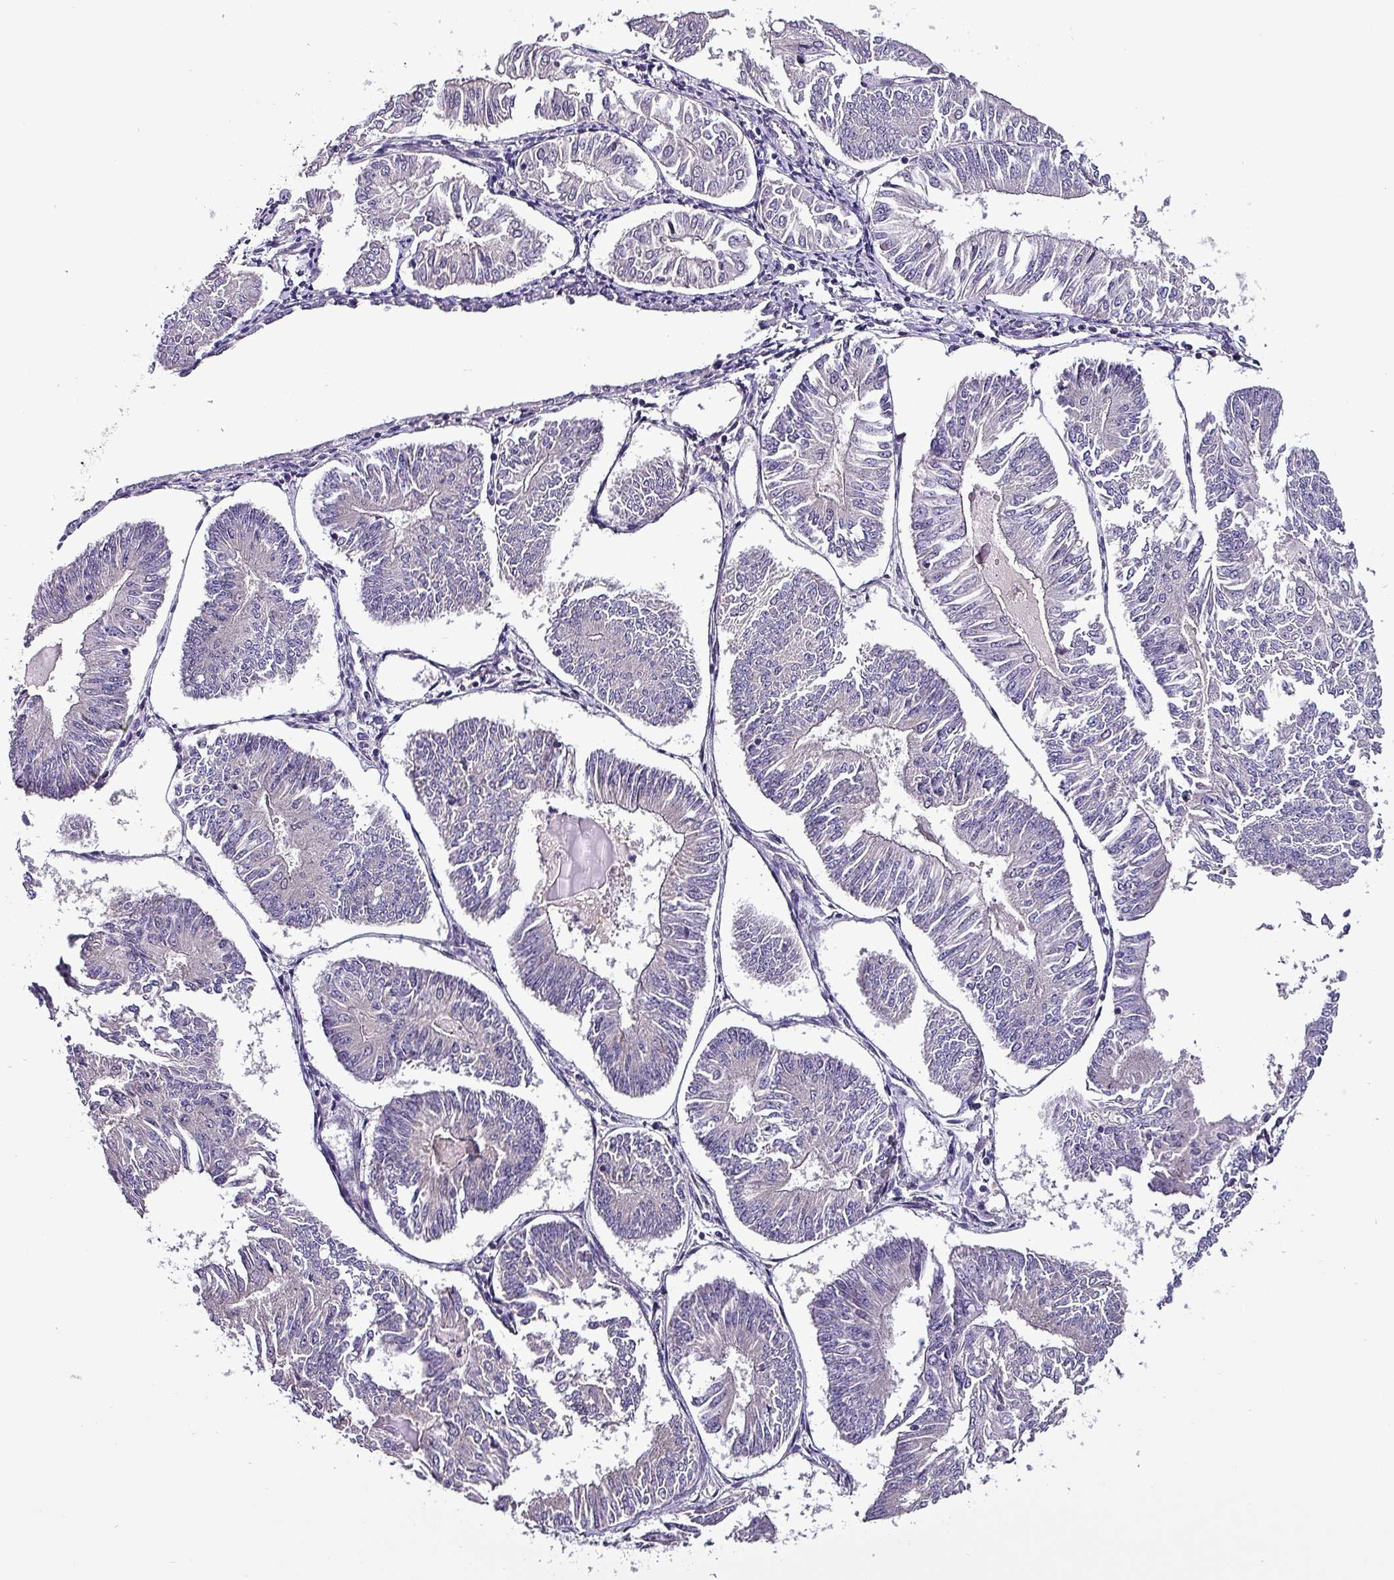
{"staining": {"intensity": "negative", "quantity": "none", "location": "none"}, "tissue": "endometrial cancer", "cell_type": "Tumor cells", "image_type": "cancer", "snomed": [{"axis": "morphology", "description": "Adenocarcinoma, NOS"}, {"axis": "topography", "description": "Endometrium"}], "caption": "Immunohistochemistry of adenocarcinoma (endometrial) demonstrates no positivity in tumor cells.", "gene": "GRAPL", "patient": {"sex": "female", "age": 58}}